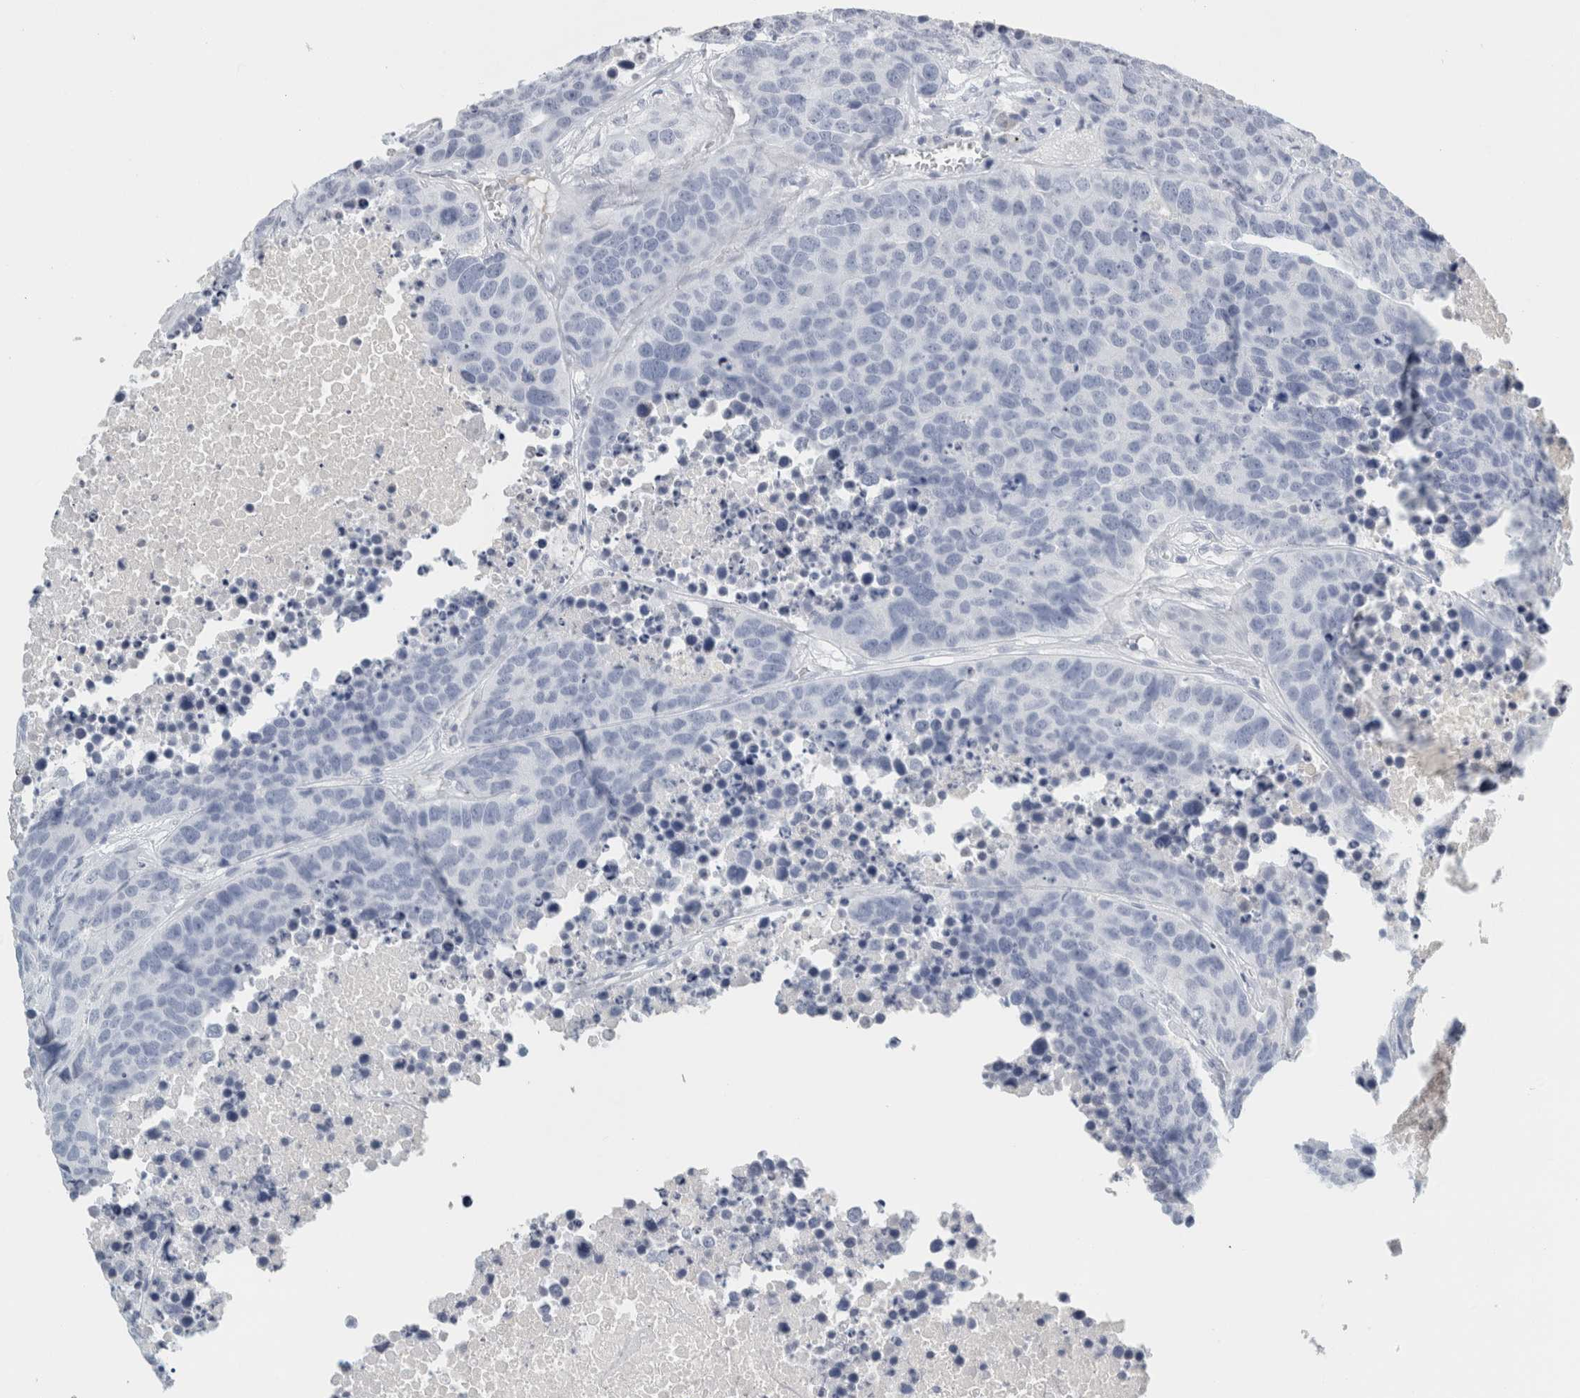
{"staining": {"intensity": "negative", "quantity": "none", "location": "none"}, "tissue": "carcinoid", "cell_type": "Tumor cells", "image_type": "cancer", "snomed": [{"axis": "morphology", "description": "Carcinoid, malignant, NOS"}, {"axis": "topography", "description": "Lung"}], "caption": "A histopathology image of carcinoid stained for a protein displays no brown staining in tumor cells. (Brightfield microscopy of DAB (3,3'-diaminobenzidine) immunohistochemistry at high magnification).", "gene": "TSPAN8", "patient": {"sex": "male", "age": 60}}